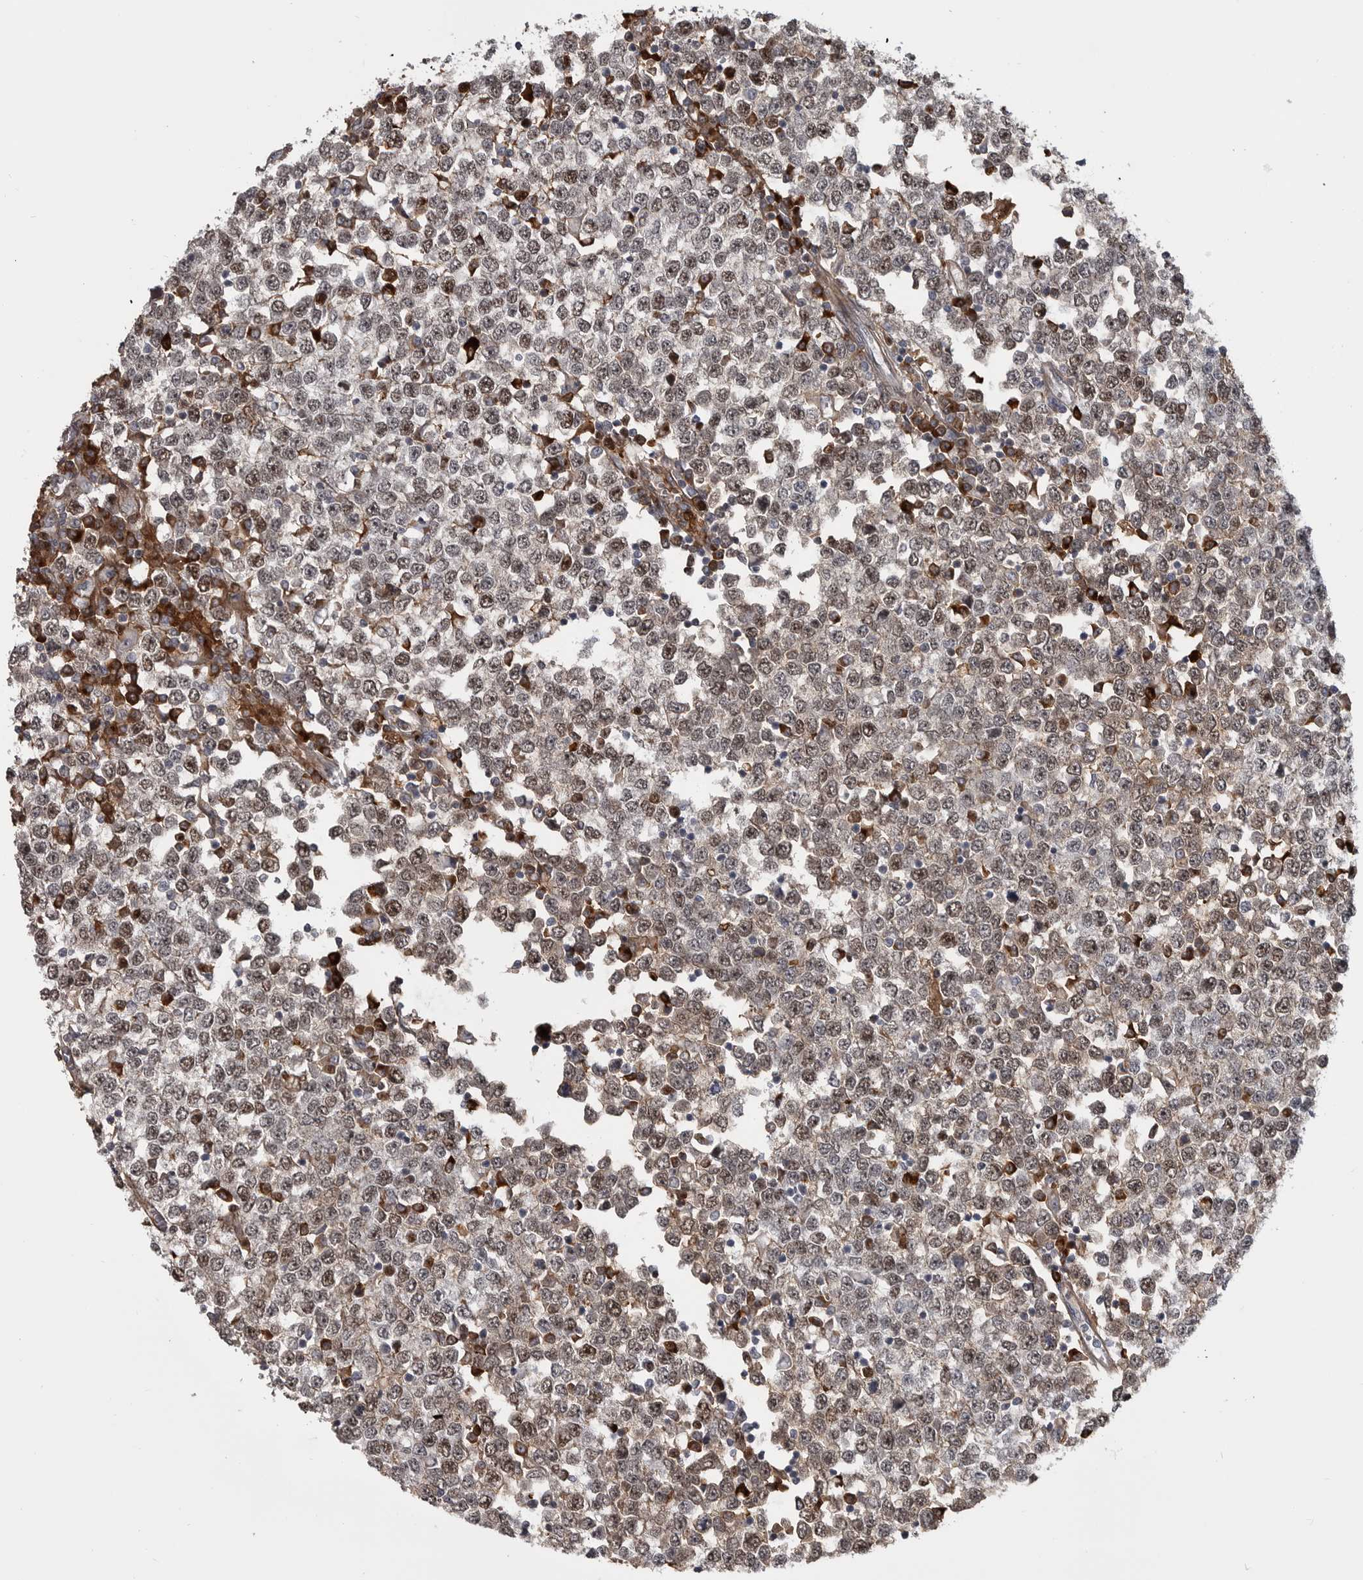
{"staining": {"intensity": "moderate", "quantity": "25%-75%", "location": "cytoplasmic/membranous,nuclear"}, "tissue": "testis cancer", "cell_type": "Tumor cells", "image_type": "cancer", "snomed": [{"axis": "morphology", "description": "Seminoma, NOS"}, {"axis": "topography", "description": "Testis"}], "caption": "A brown stain highlights moderate cytoplasmic/membranous and nuclear staining of a protein in human seminoma (testis) tumor cells. The staining was performed using DAB (3,3'-diaminobenzidine), with brown indicating positive protein expression. Nuclei are stained blue with hematoxylin.", "gene": "ZNF277", "patient": {"sex": "male", "age": 65}}